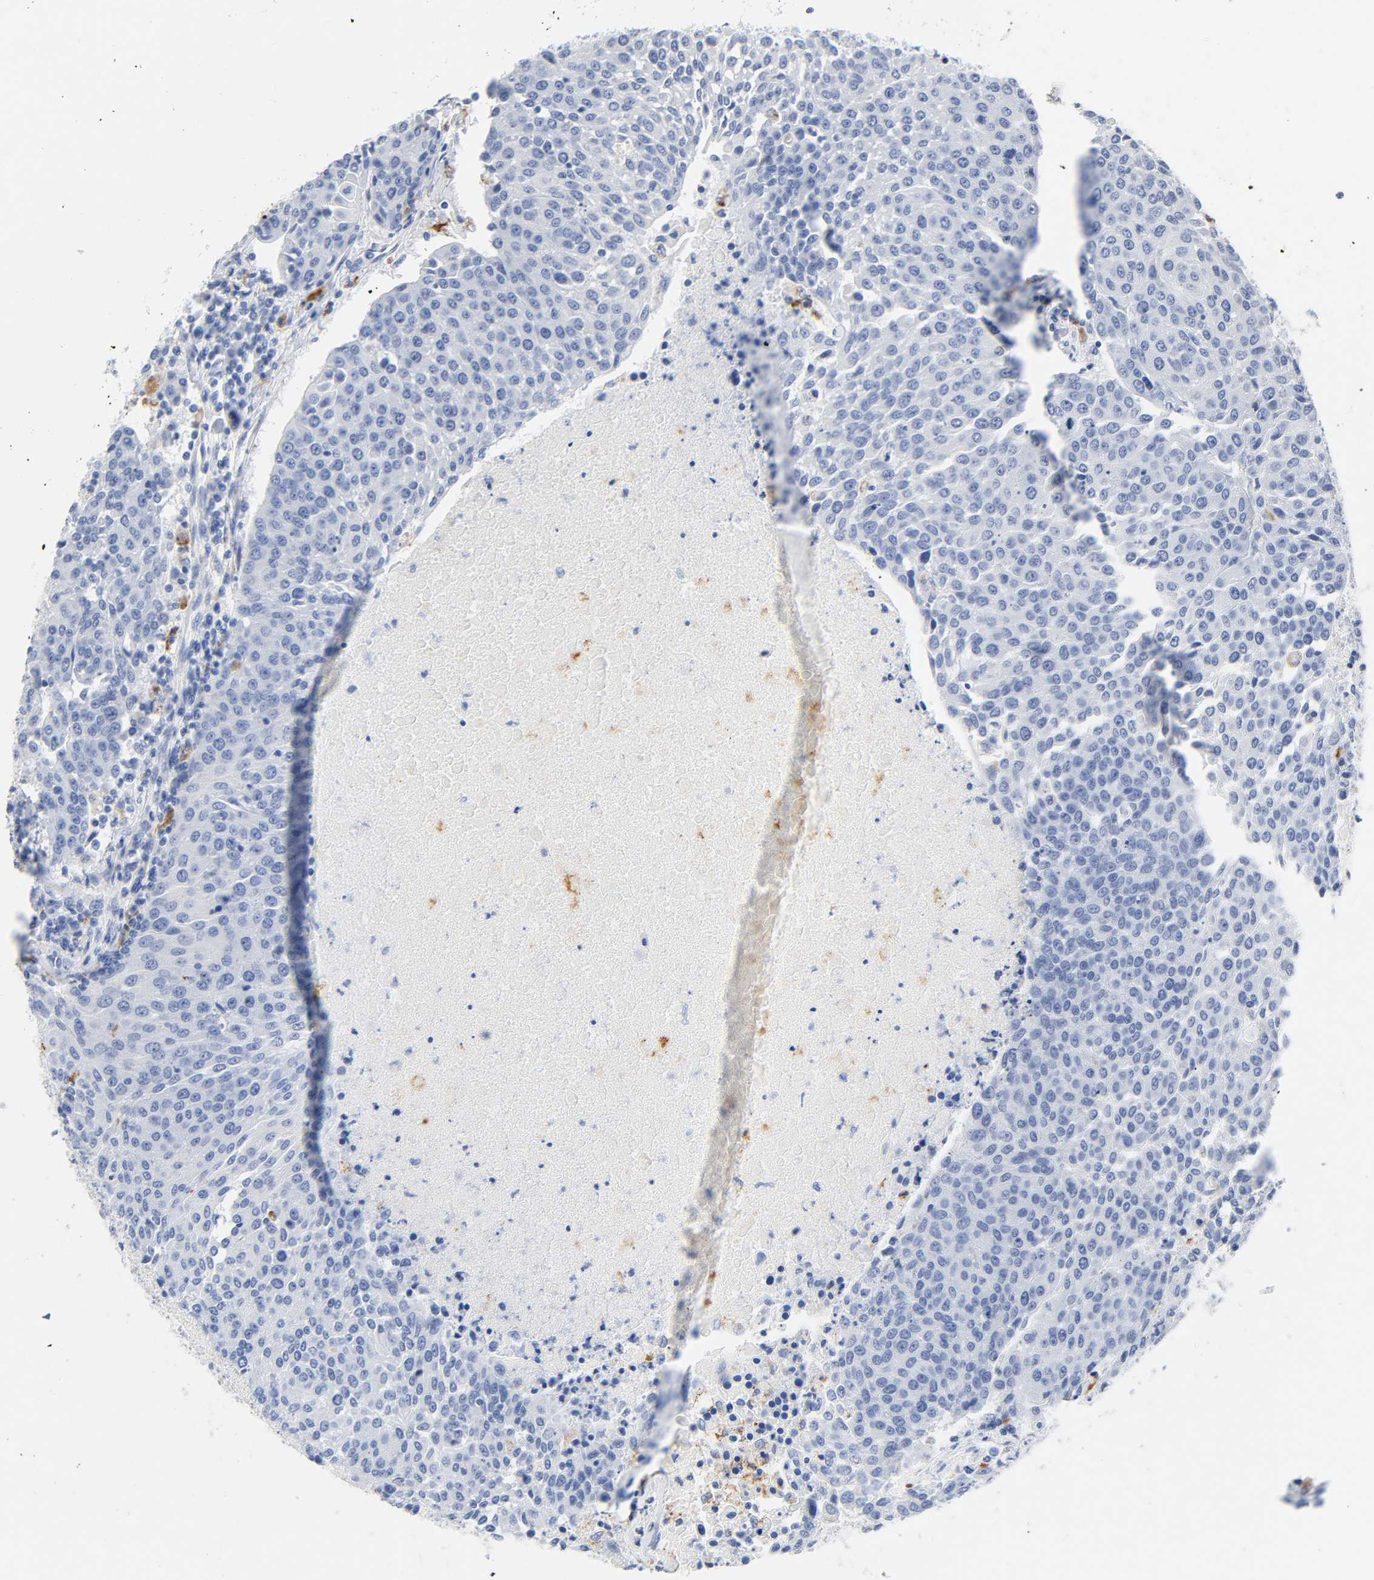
{"staining": {"intensity": "negative", "quantity": "none", "location": "none"}, "tissue": "urothelial cancer", "cell_type": "Tumor cells", "image_type": "cancer", "snomed": [{"axis": "morphology", "description": "Urothelial carcinoma, High grade"}, {"axis": "topography", "description": "Urinary bladder"}], "caption": "The image exhibits no significant expression in tumor cells of urothelial carcinoma (high-grade). (DAB (3,3'-diaminobenzidine) IHC, high magnification).", "gene": "PLP1", "patient": {"sex": "female", "age": 85}}